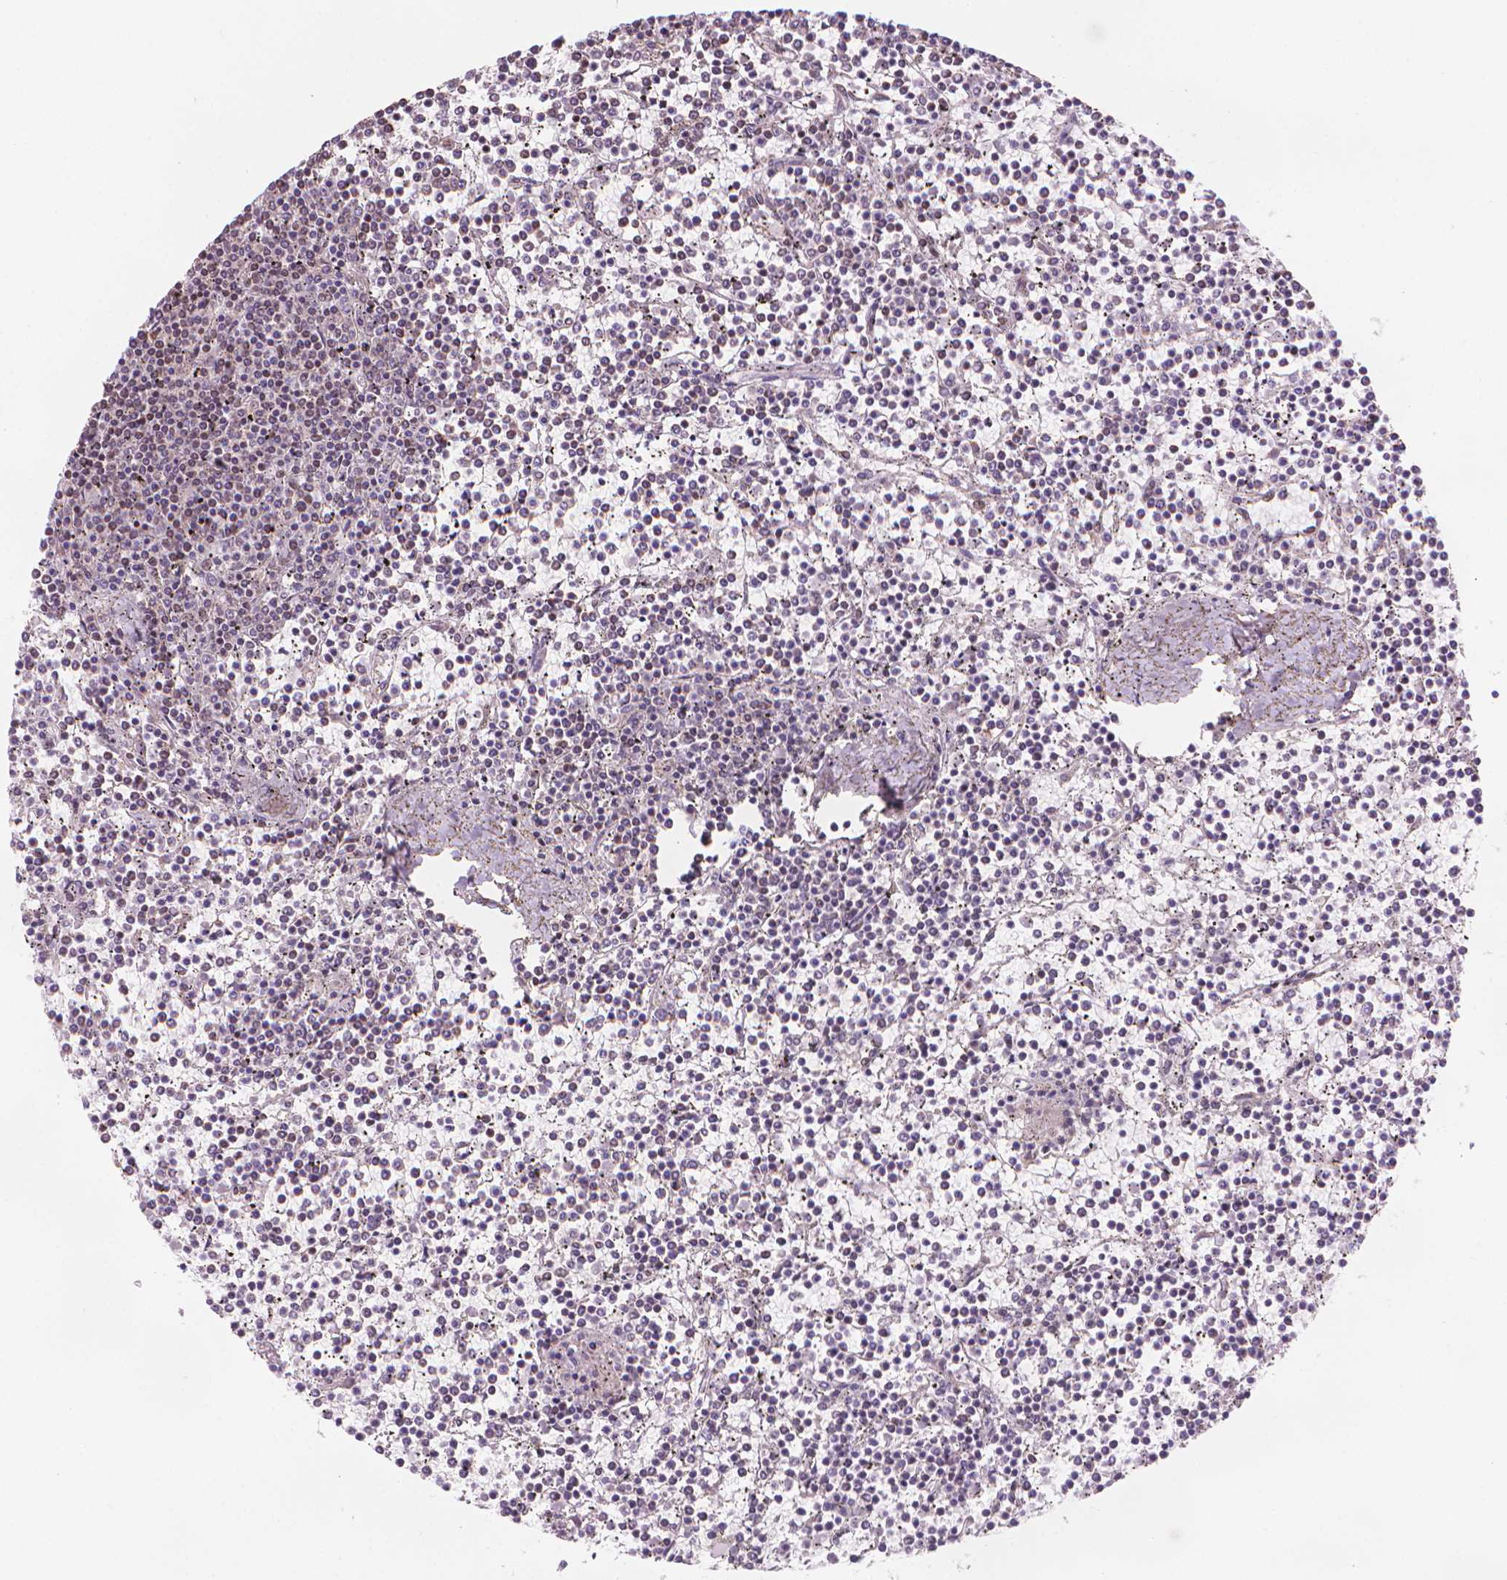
{"staining": {"intensity": "weak", "quantity": "<25%", "location": "nuclear"}, "tissue": "lymphoma", "cell_type": "Tumor cells", "image_type": "cancer", "snomed": [{"axis": "morphology", "description": "Malignant lymphoma, non-Hodgkin's type, Low grade"}, {"axis": "topography", "description": "Spleen"}], "caption": "Photomicrograph shows no significant protein staining in tumor cells of lymphoma.", "gene": "HOXD4", "patient": {"sex": "female", "age": 19}}